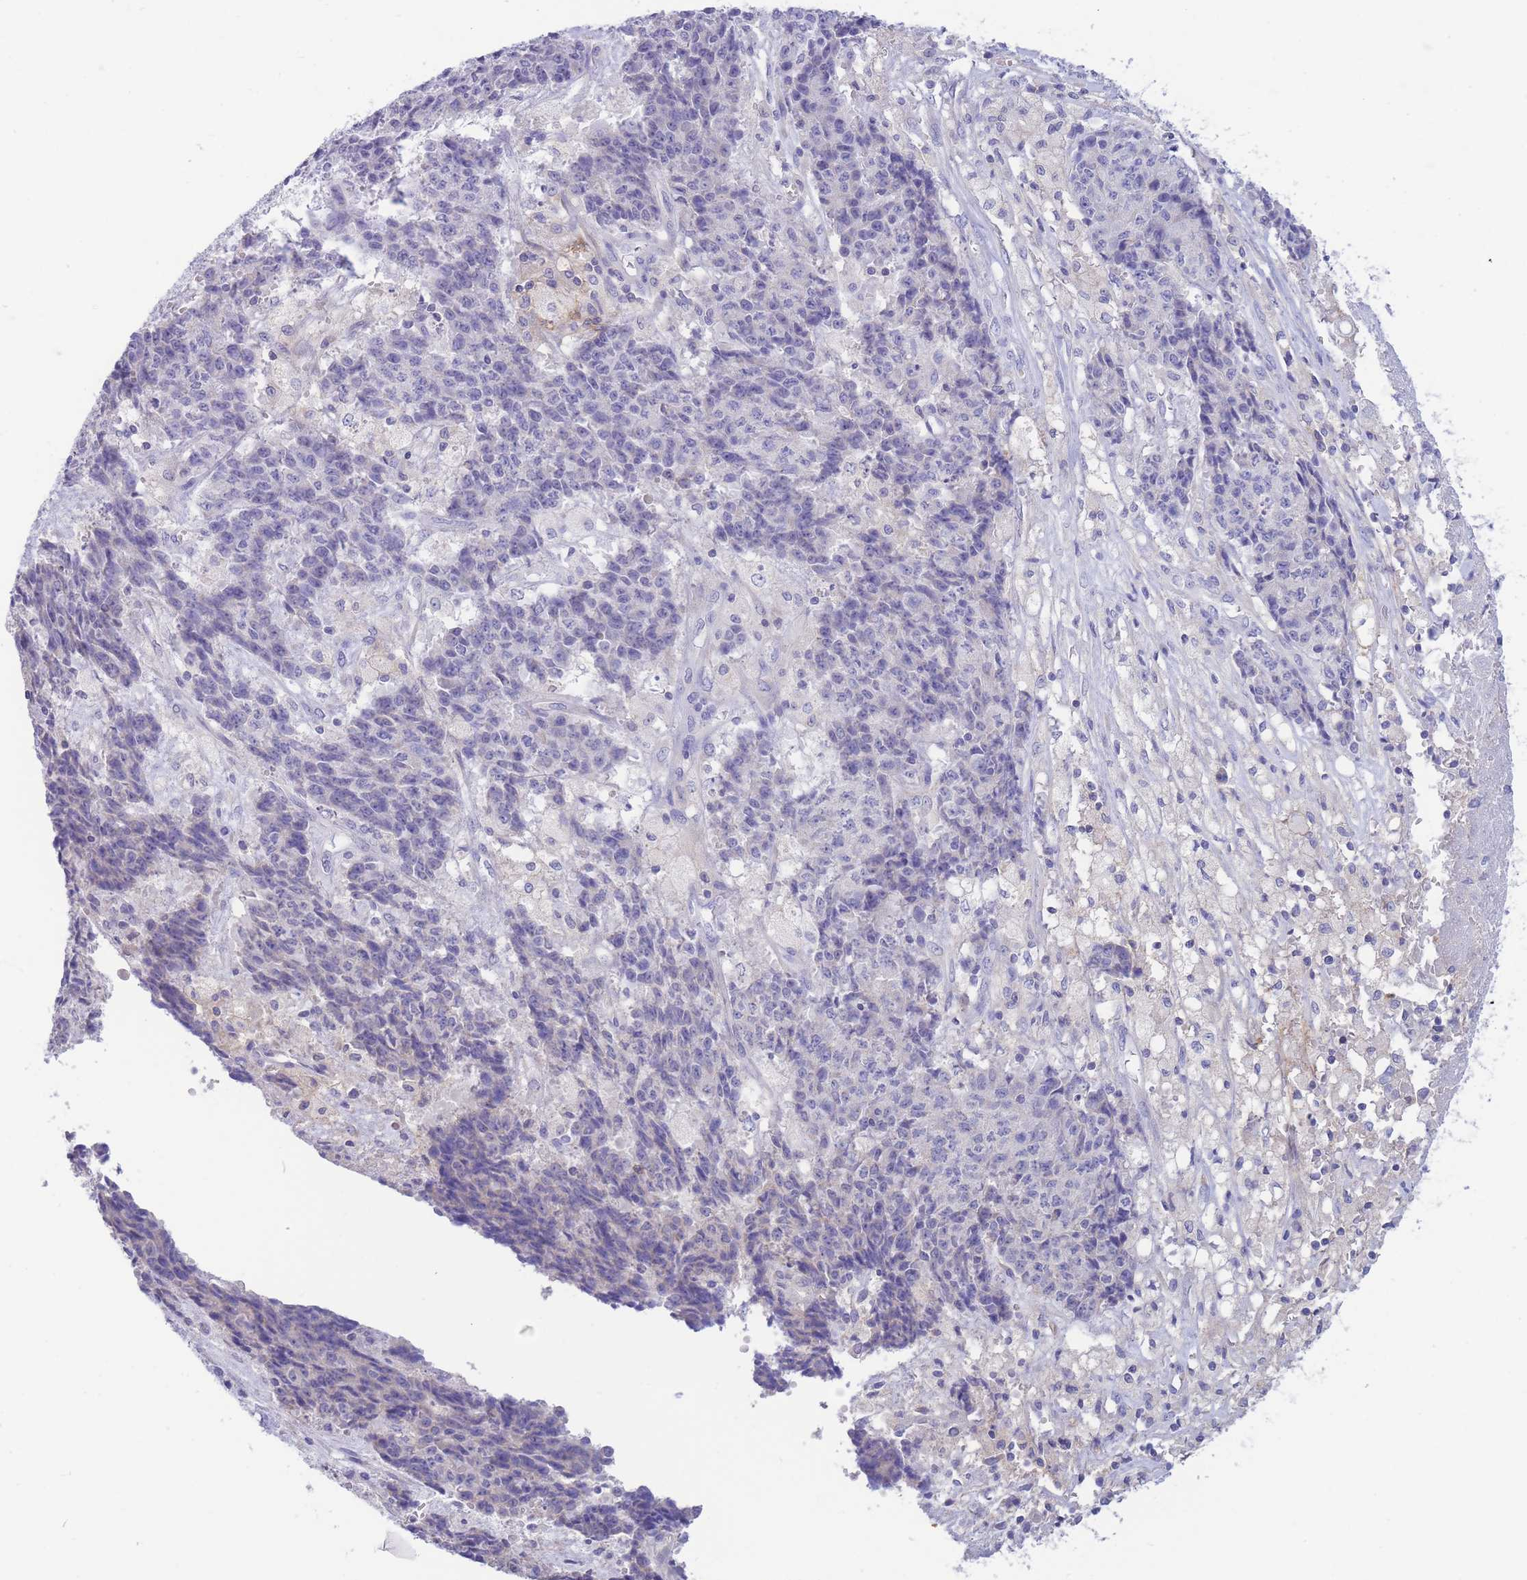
{"staining": {"intensity": "negative", "quantity": "none", "location": "none"}, "tissue": "ovarian cancer", "cell_type": "Tumor cells", "image_type": "cancer", "snomed": [{"axis": "morphology", "description": "Carcinoma, endometroid"}, {"axis": "topography", "description": "Ovary"}], "caption": "High power microscopy photomicrograph of an immunohistochemistry (IHC) photomicrograph of ovarian endometroid carcinoma, revealing no significant expression in tumor cells.", "gene": "PCDHB3", "patient": {"sex": "female", "age": 42}}